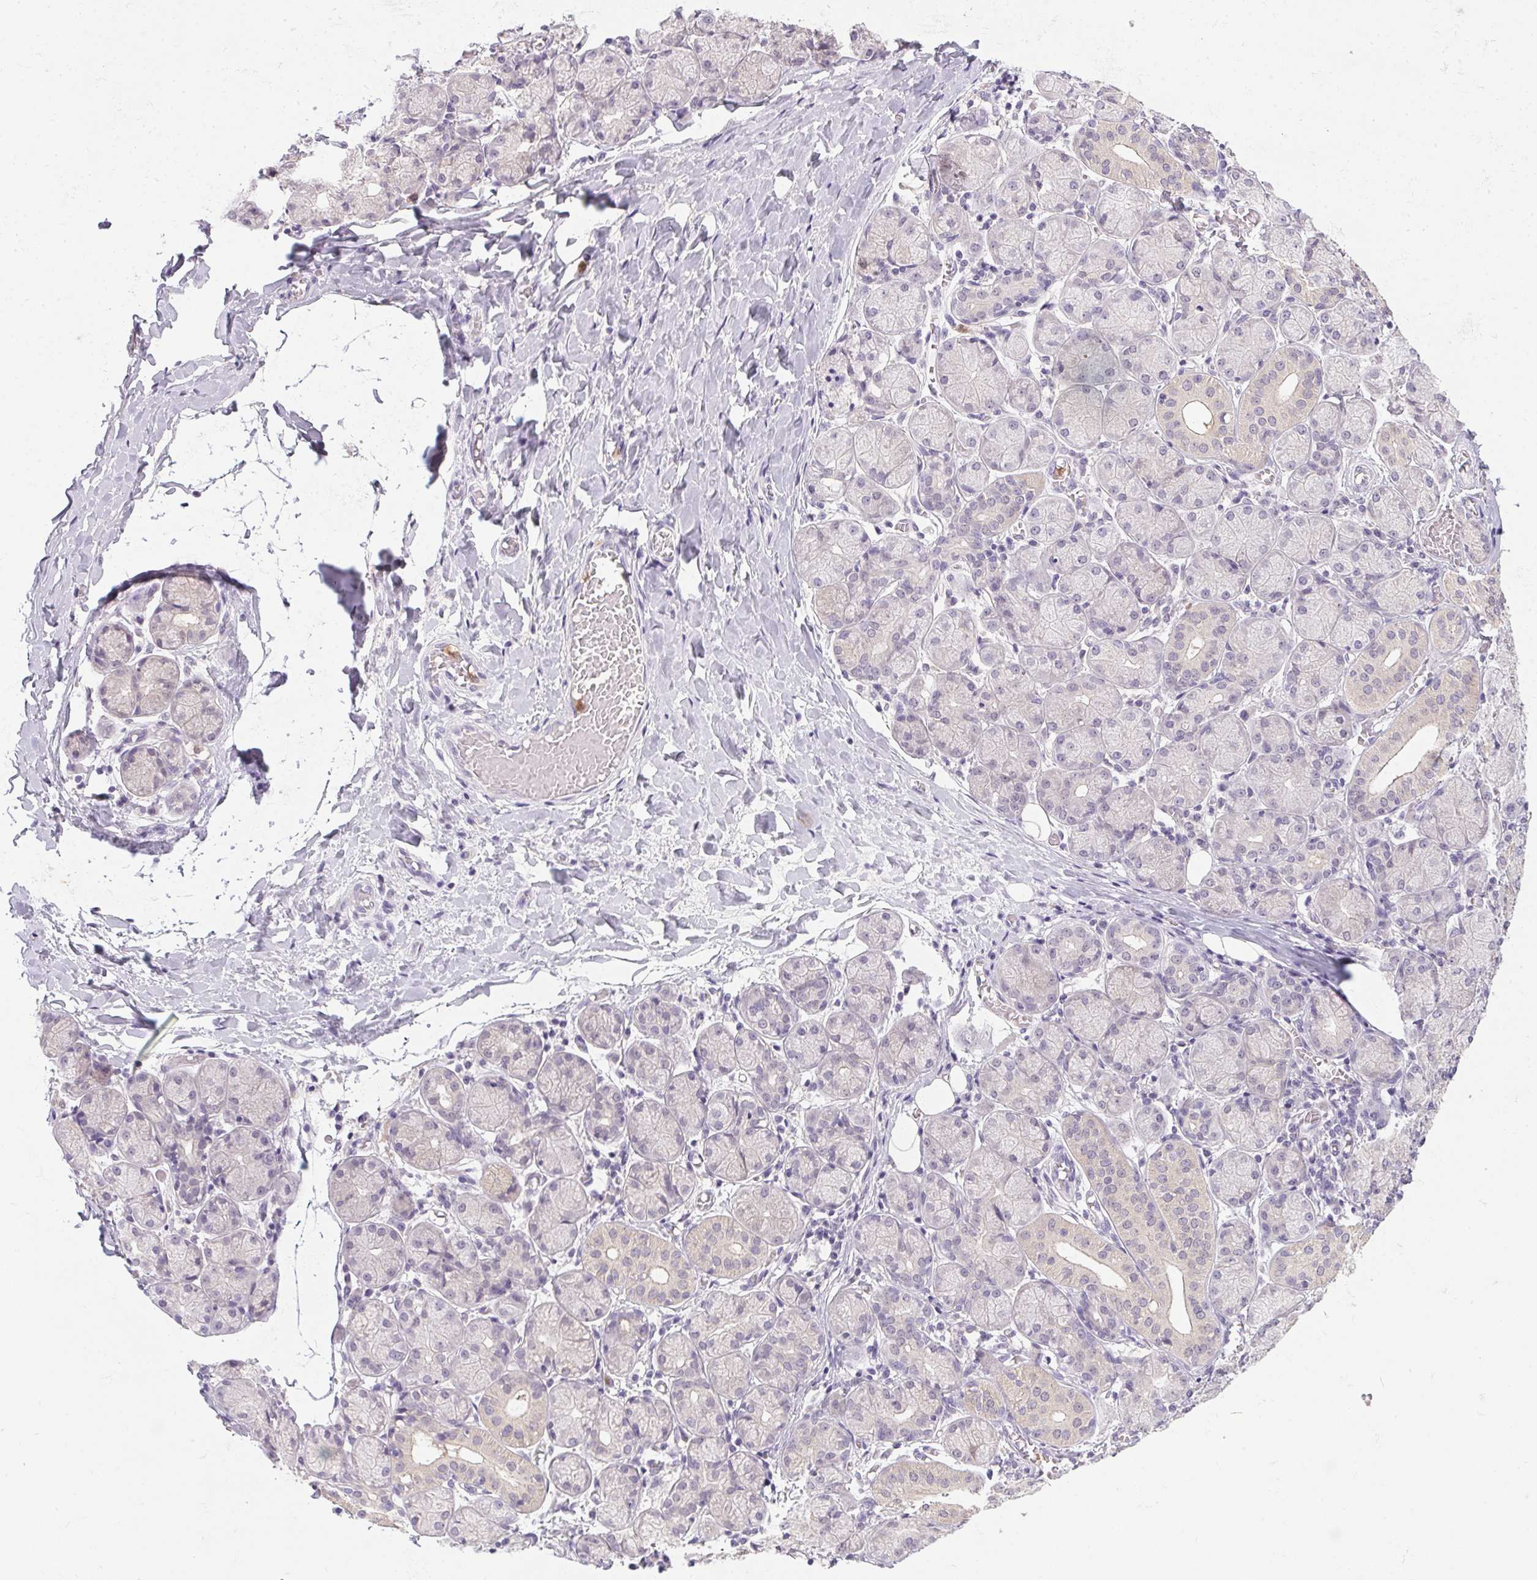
{"staining": {"intensity": "moderate", "quantity": "<25%", "location": "cytoplasmic/membranous"}, "tissue": "salivary gland", "cell_type": "Glandular cells", "image_type": "normal", "snomed": [{"axis": "morphology", "description": "Normal tissue, NOS"}, {"axis": "topography", "description": "Salivary gland"}, {"axis": "topography", "description": "Peripheral nerve tissue"}], "caption": "Immunohistochemical staining of normal human salivary gland displays moderate cytoplasmic/membranous protein positivity in approximately <25% of glandular cells. (brown staining indicates protein expression, while blue staining denotes nuclei).", "gene": "DNAJC5G", "patient": {"sex": "female", "age": 24}}